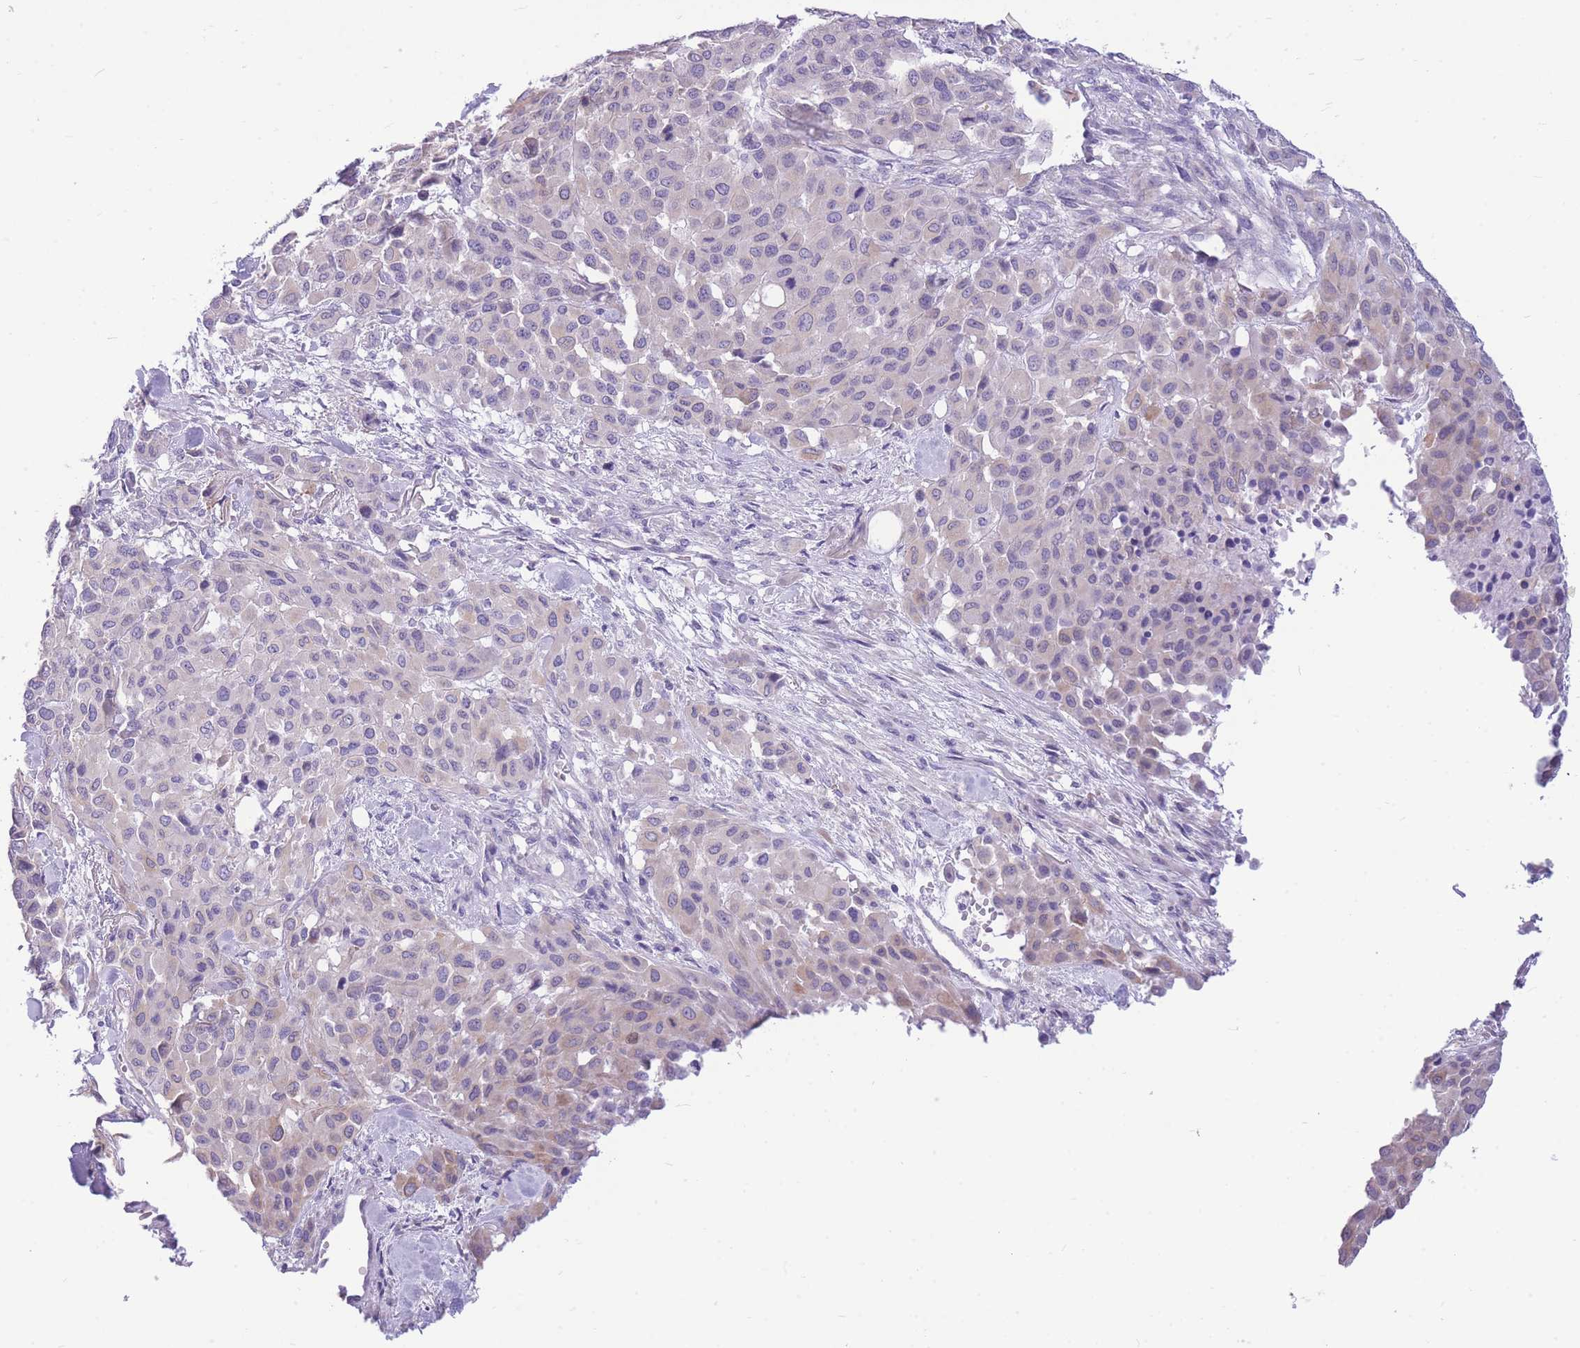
{"staining": {"intensity": "weak", "quantity": "<25%", "location": "cytoplasmic/membranous"}, "tissue": "melanoma", "cell_type": "Tumor cells", "image_type": "cancer", "snomed": [{"axis": "morphology", "description": "Malignant melanoma, Metastatic site"}, {"axis": "topography", "description": "Skin"}], "caption": "This image is of malignant melanoma (metastatic site) stained with immunohistochemistry (IHC) to label a protein in brown with the nuclei are counter-stained blue. There is no positivity in tumor cells. (DAB (3,3'-diaminobenzidine) immunohistochemistry (IHC) visualized using brightfield microscopy, high magnification).", "gene": "ZNF311", "patient": {"sex": "female", "age": 81}}